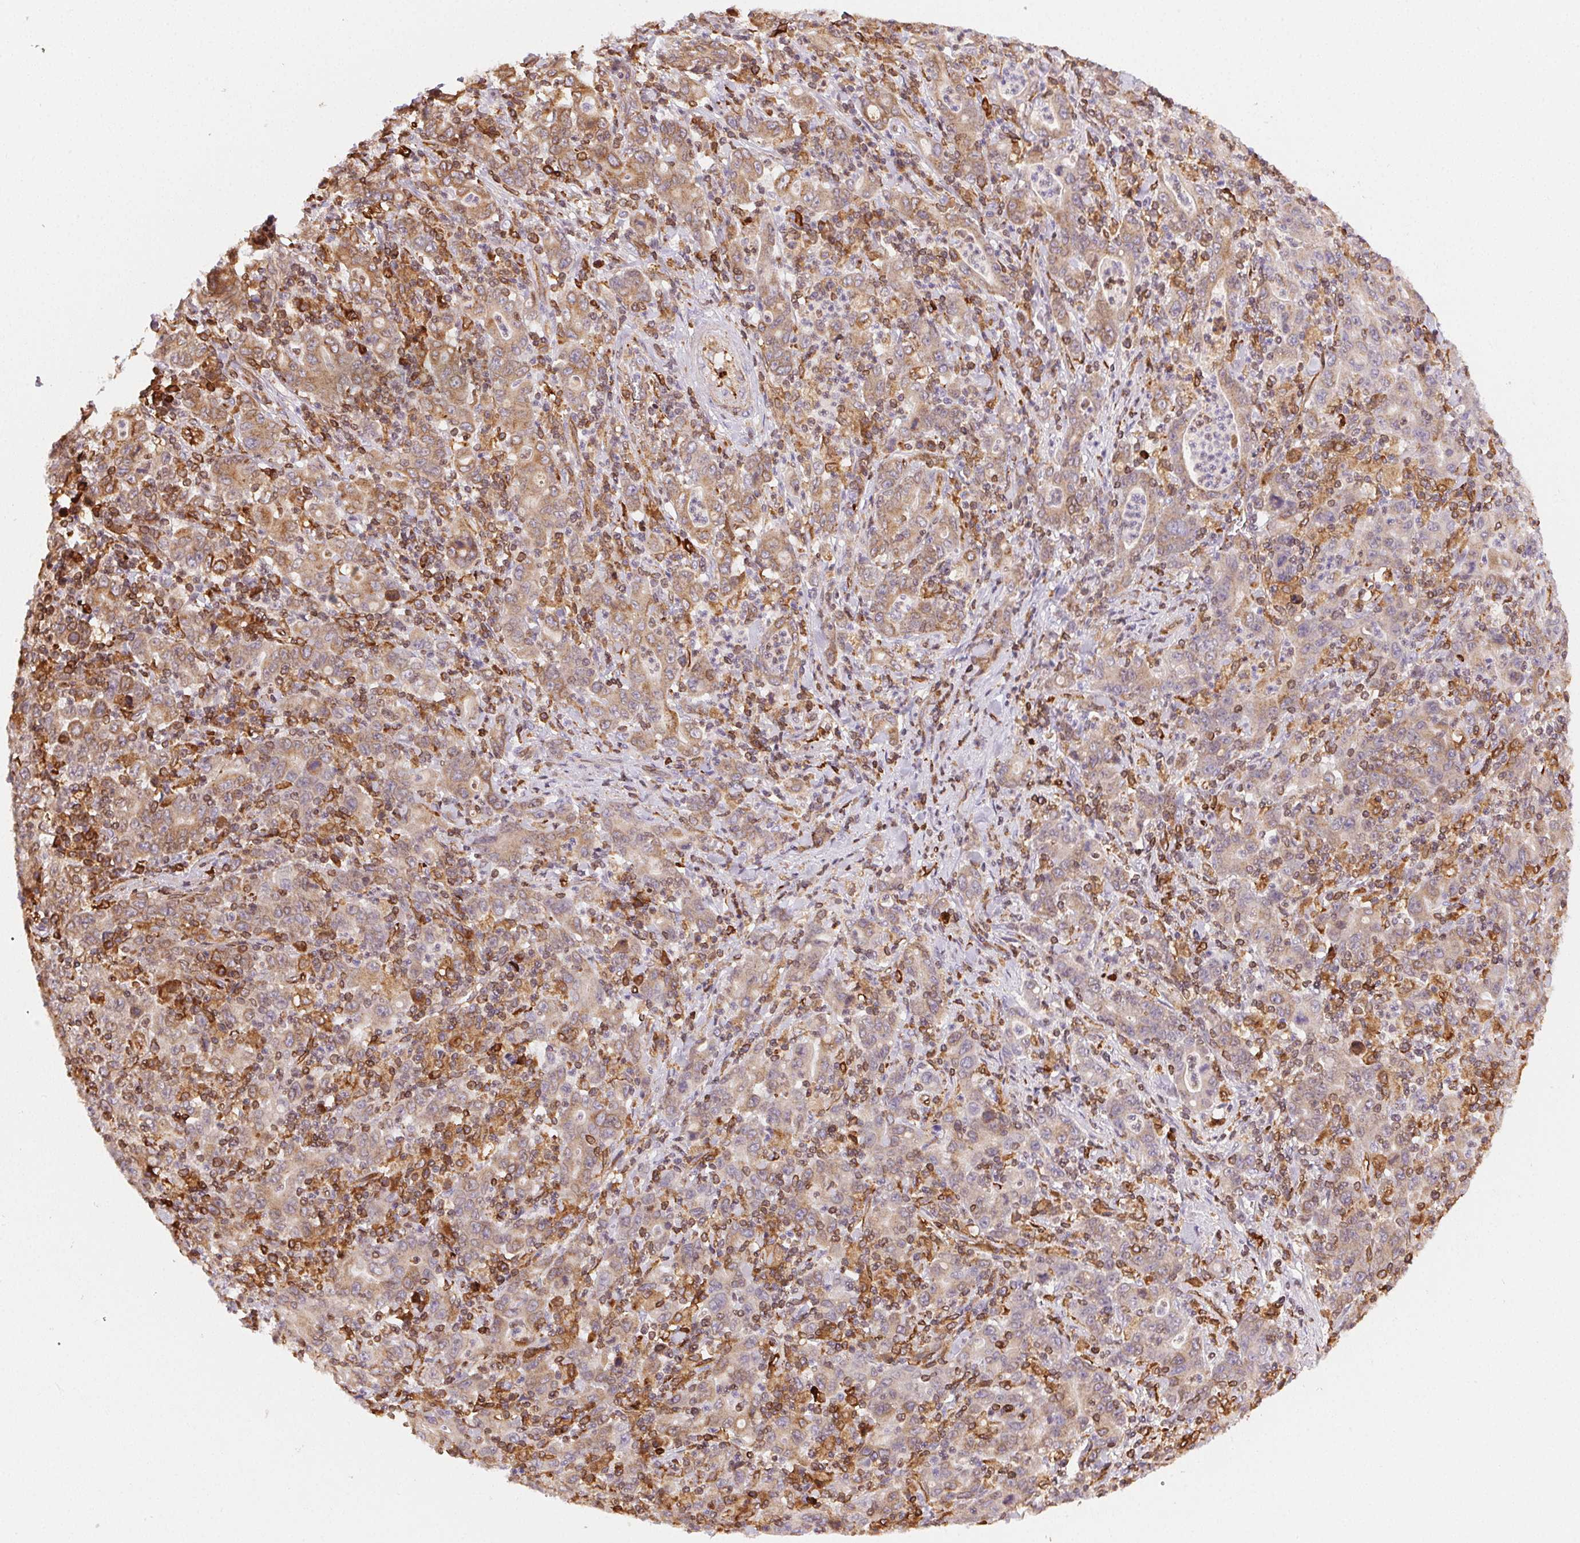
{"staining": {"intensity": "weak", "quantity": ">75%", "location": "cytoplasmic/membranous"}, "tissue": "stomach cancer", "cell_type": "Tumor cells", "image_type": "cancer", "snomed": [{"axis": "morphology", "description": "Adenocarcinoma, NOS"}, {"axis": "topography", "description": "Stomach, upper"}], "caption": "A micrograph of stomach cancer stained for a protein exhibits weak cytoplasmic/membranous brown staining in tumor cells. The staining was performed using DAB to visualize the protein expression in brown, while the nuclei were stained in blue with hematoxylin (Magnification: 20x).", "gene": "RNASET2", "patient": {"sex": "male", "age": 69}}